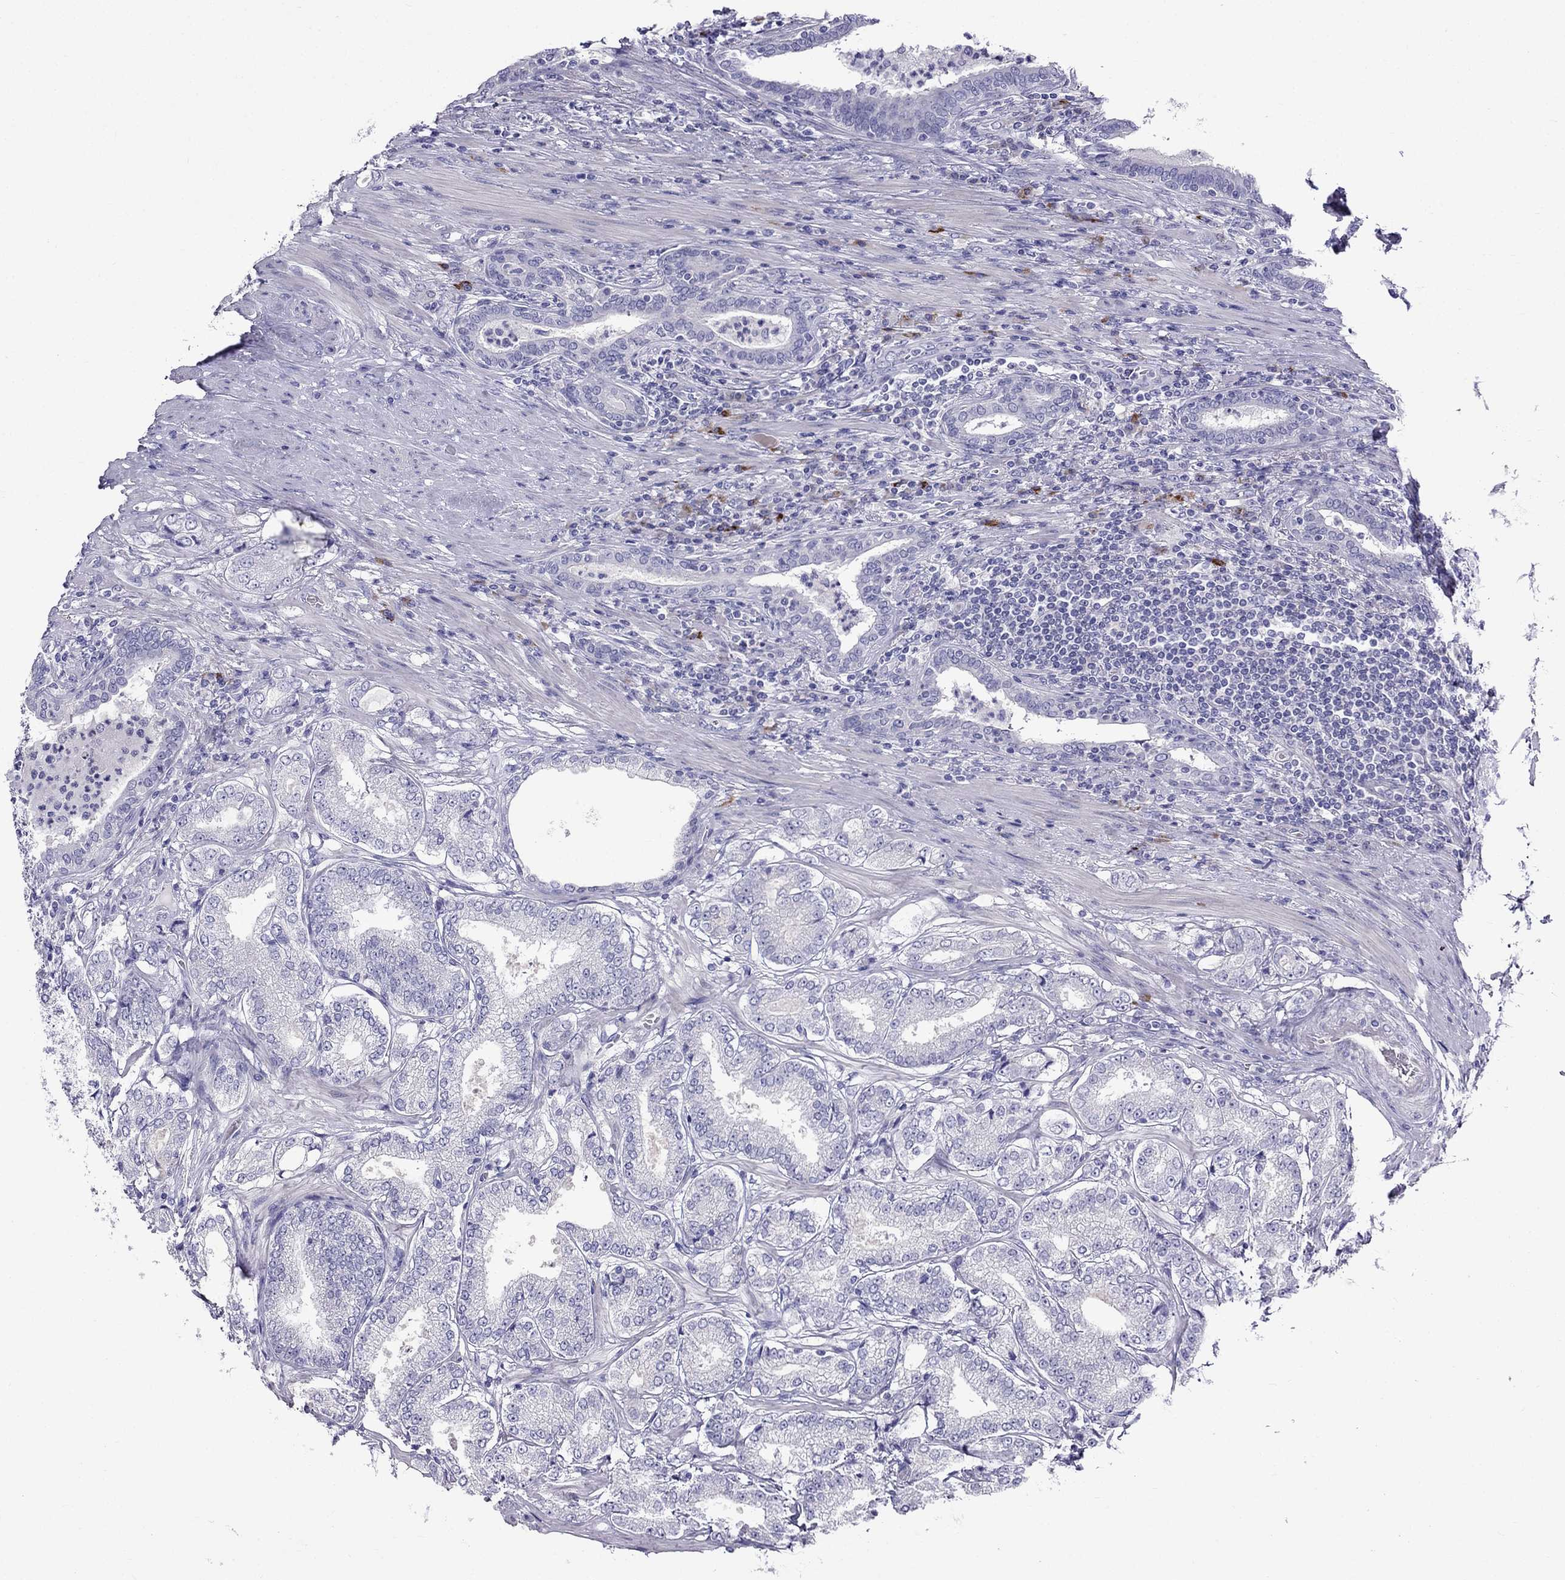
{"staining": {"intensity": "negative", "quantity": "none", "location": "none"}, "tissue": "prostate cancer", "cell_type": "Tumor cells", "image_type": "cancer", "snomed": [{"axis": "morphology", "description": "Adenocarcinoma, NOS"}, {"axis": "topography", "description": "Prostate"}], "caption": "Immunohistochemistry image of neoplastic tissue: prostate cancer (adenocarcinoma) stained with DAB demonstrates no significant protein staining in tumor cells.", "gene": "PATE1", "patient": {"sex": "male", "age": 65}}